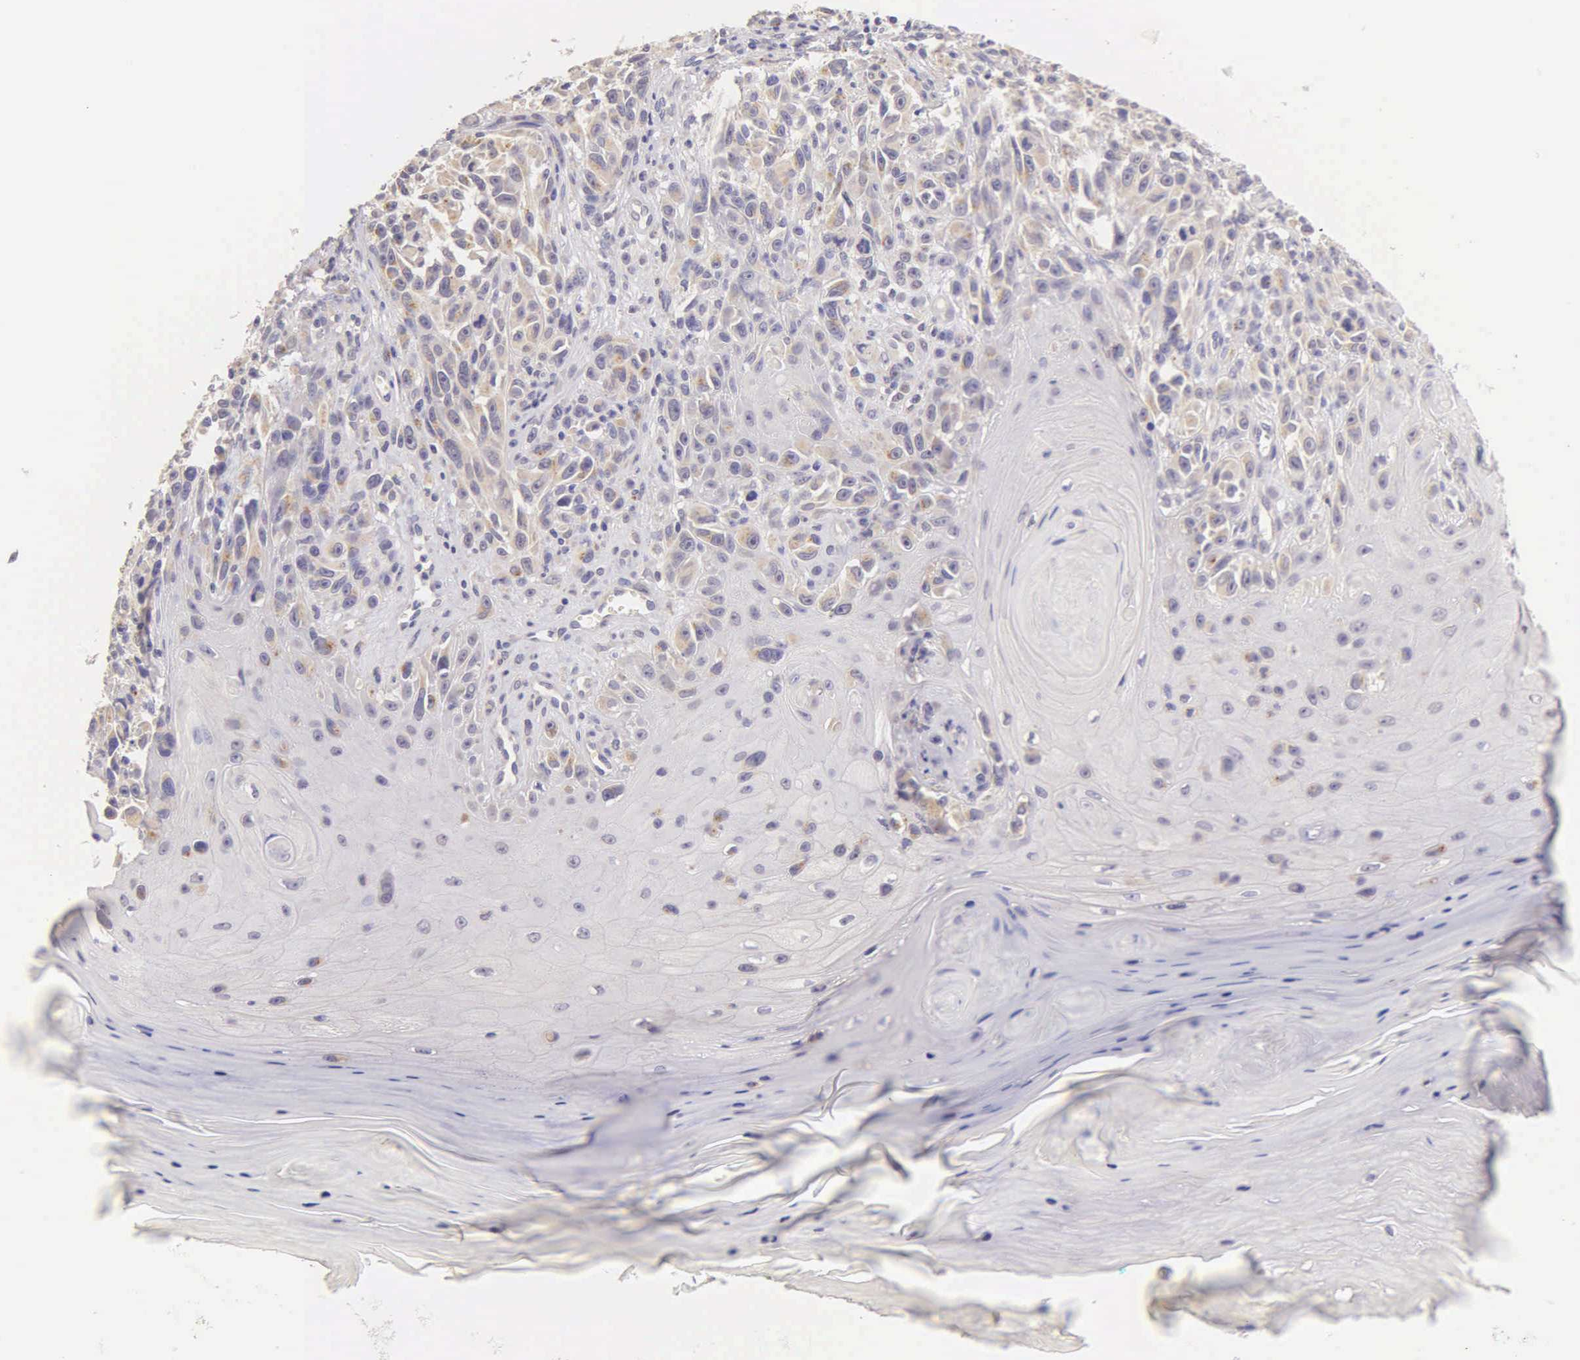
{"staining": {"intensity": "negative", "quantity": "none", "location": "none"}, "tissue": "melanoma", "cell_type": "Tumor cells", "image_type": "cancer", "snomed": [{"axis": "morphology", "description": "Malignant melanoma, NOS"}, {"axis": "topography", "description": "Skin"}], "caption": "Tumor cells are negative for protein expression in human malignant melanoma.", "gene": "ESR1", "patient": {"sex": "female", "age": 82}}